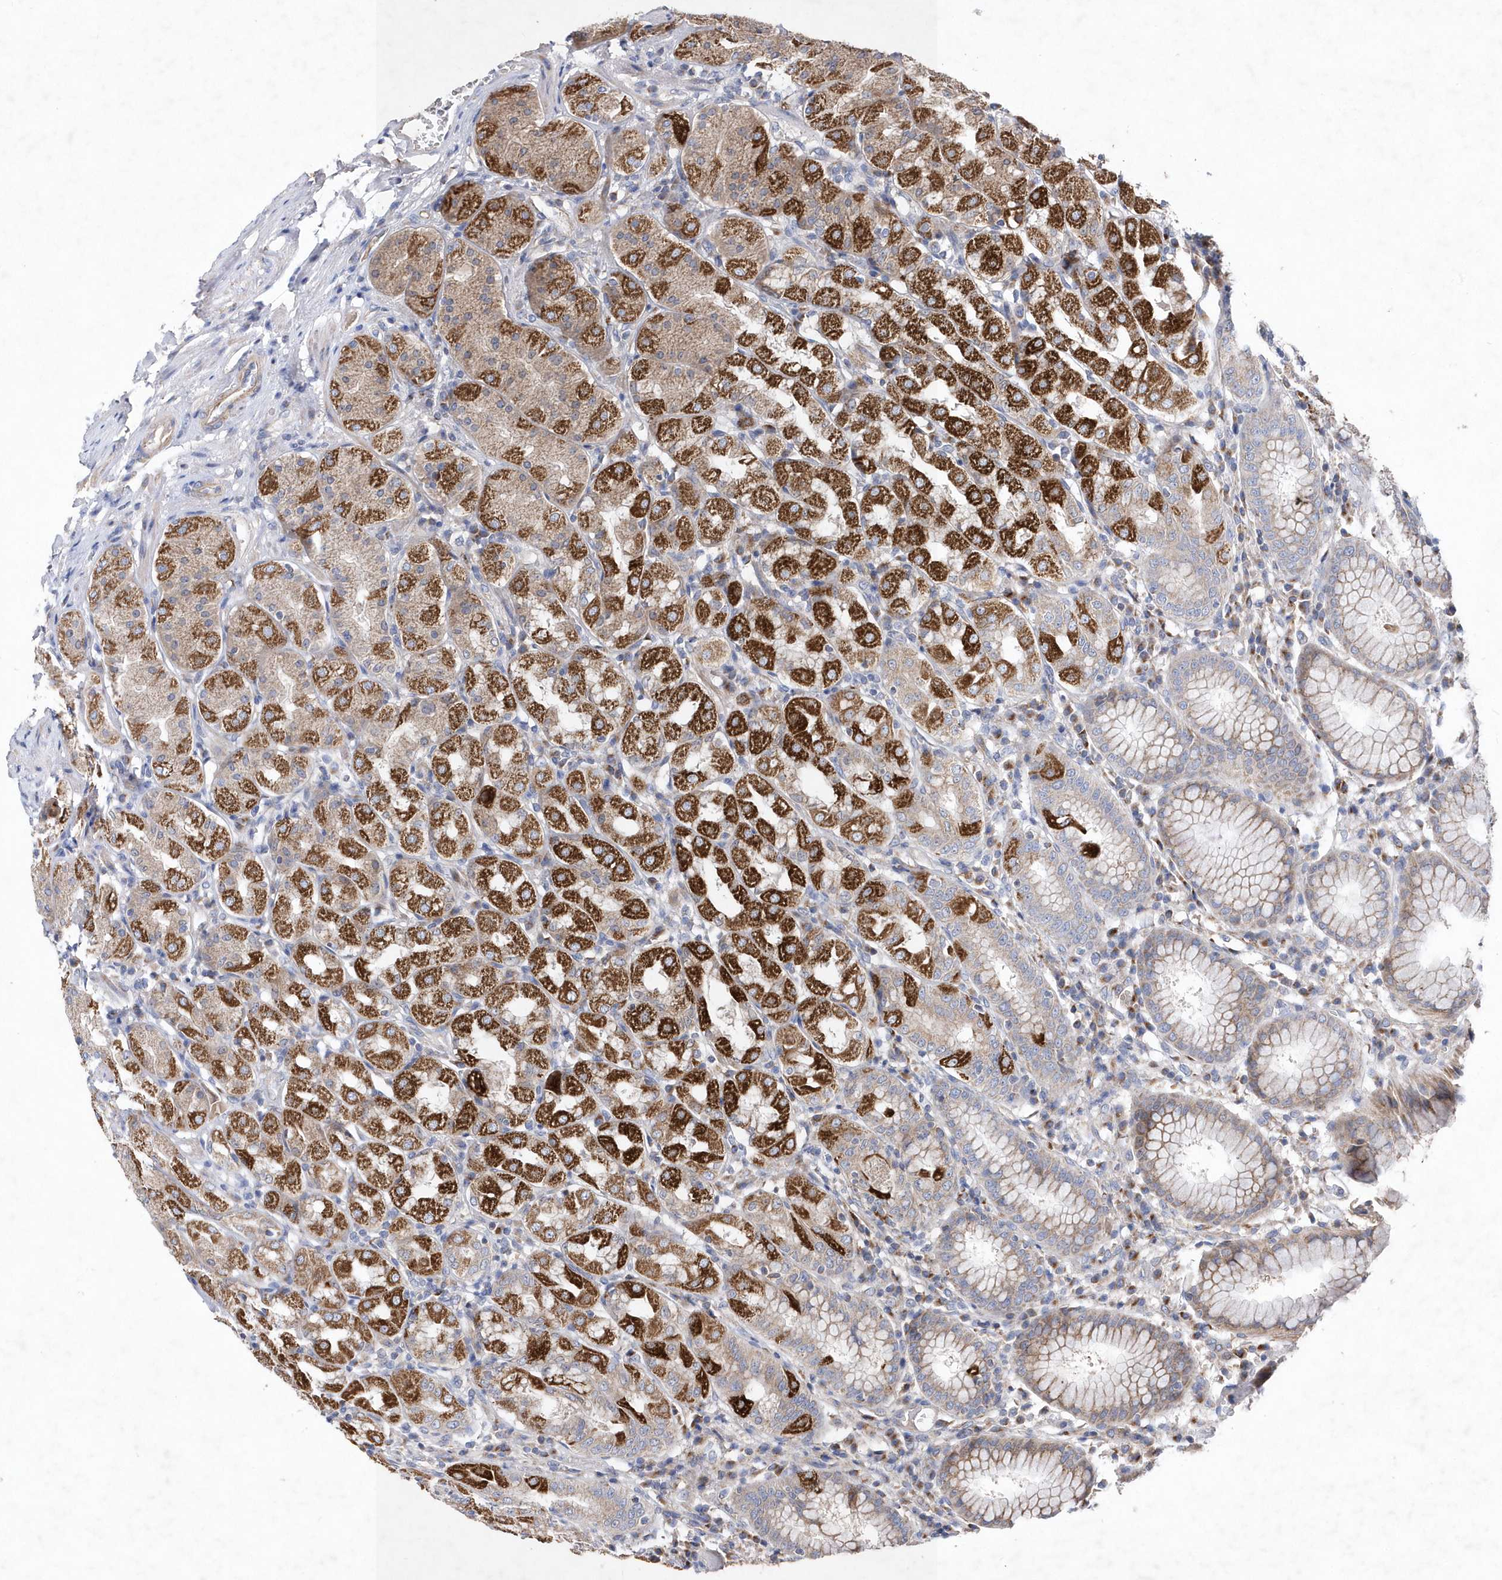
{"staining": {"intensity": "strong", "quantity": "25%-75%", "location": "cytoplasmic/membranous"}, "tissue": "stomach", "cell_type": "Glandular cells", "image_type": "normal", "snomed": [{"axis": "morphology", "description": "Normal tissue, NOS"}, {"axis": "topography", "description": "Stomach"}, {"axis": "topography", "description": "Stomach, lower"}], "caption": "A high amount of strong cytoplasmic/membranous staining is seen in approximately 25%-75% of glandular cells in benign stomach.", "gene": "METTL8", "patient": {"sex": "female", "age": 56}}